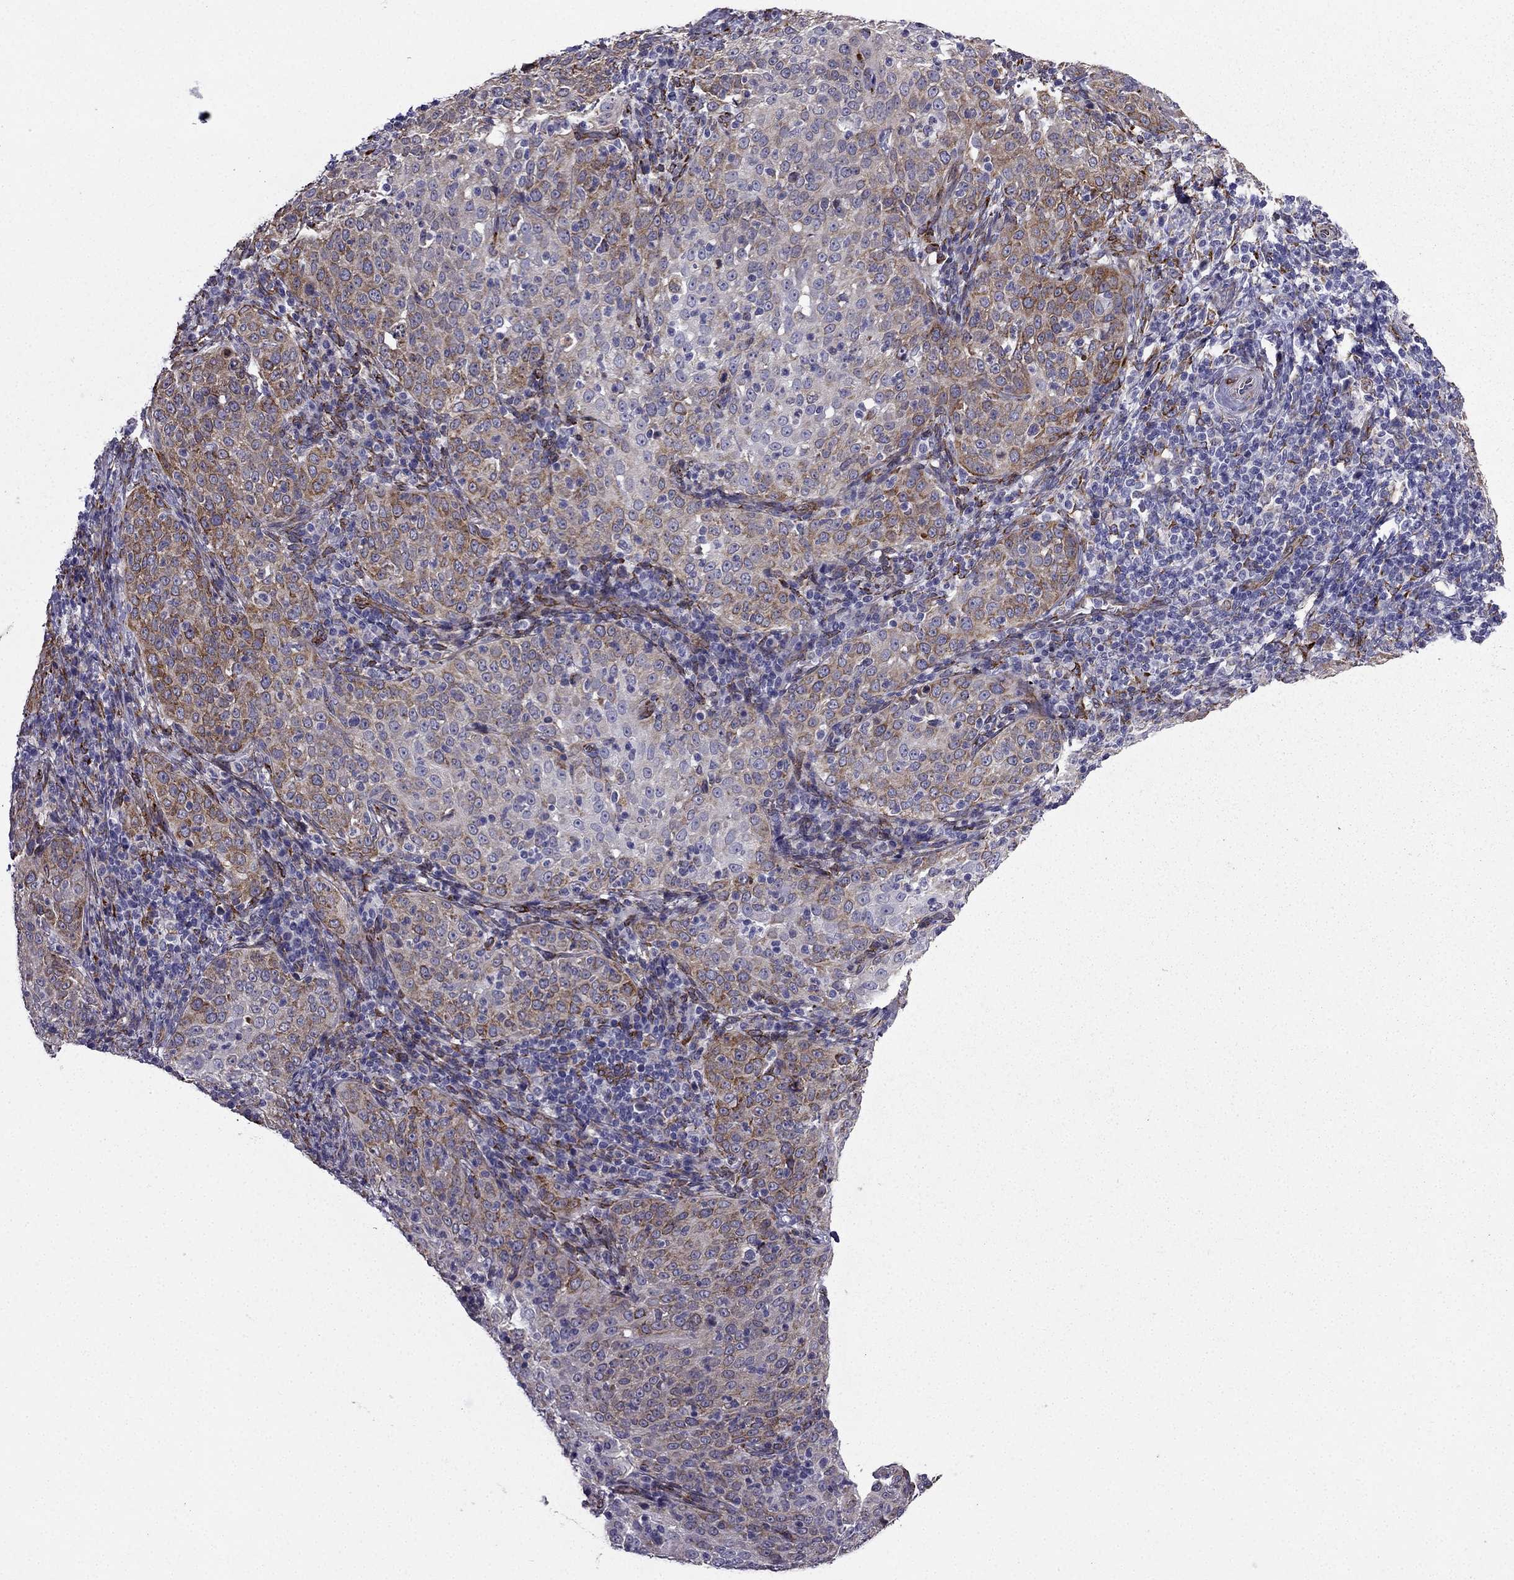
{"staining": {"intensity": "moderate", "quantity": "25%-75%", "location": "cytoplasmic/membranous"}, "tissue": "cervical cancer", "cell_type": "Tumor cells", "image_type": "cancer", "snomed": [{"axis": "morphology", "description": "Squamous cell carcinoma, NOS"}, {"axis": "topography", "description": "Cervix"}], "caption": "Protein staining demonstrates moderate cytoplasmic/membranous expression in approximately 25%-75% of tumor cells in squamous cell carcinoma (cervical).", "gene": "IKBIP", "patient": {"sex": "female", "age": 51}}